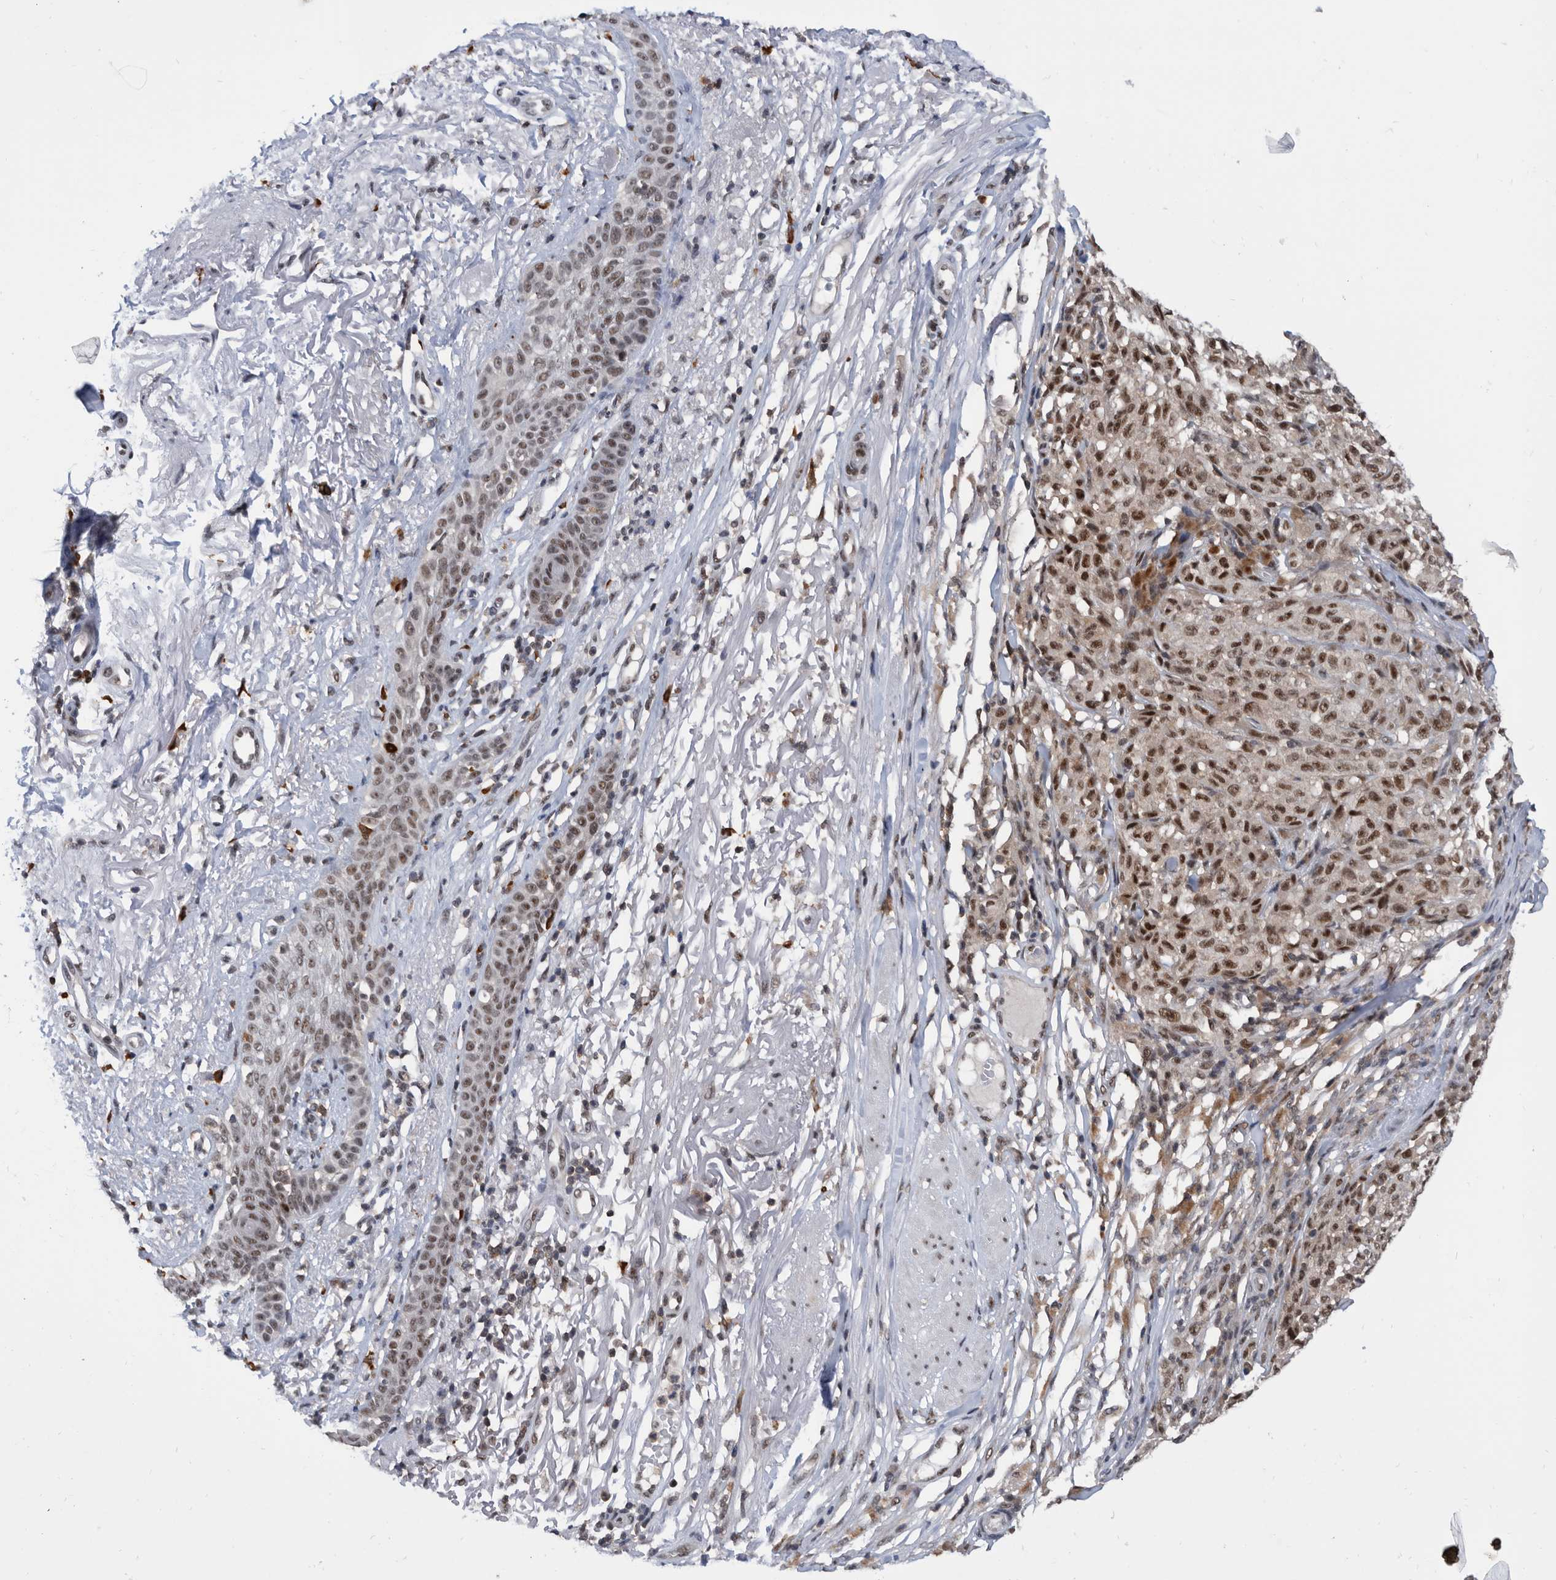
{"staining": {"intensity": "strong", "quantity": "25%-75%", "location": "nuclear"}, "tissue": "melanoma", "cell_type": "Tumor cells", "image_type": "cancer", "snomed": [{"axis": "morphology", "description": "Malignant melanoma, NOS"}, {"axis": "topography", "description": "Skin"}], "caption": "Immunohistochemical staining of human malignant melanoma demonstrates high levels of strong nuclear protein positivity in approximately 25%-75% of tumor cells.", "gene": "ZNF260", "patient": {"sex": "female", "age": 82}}